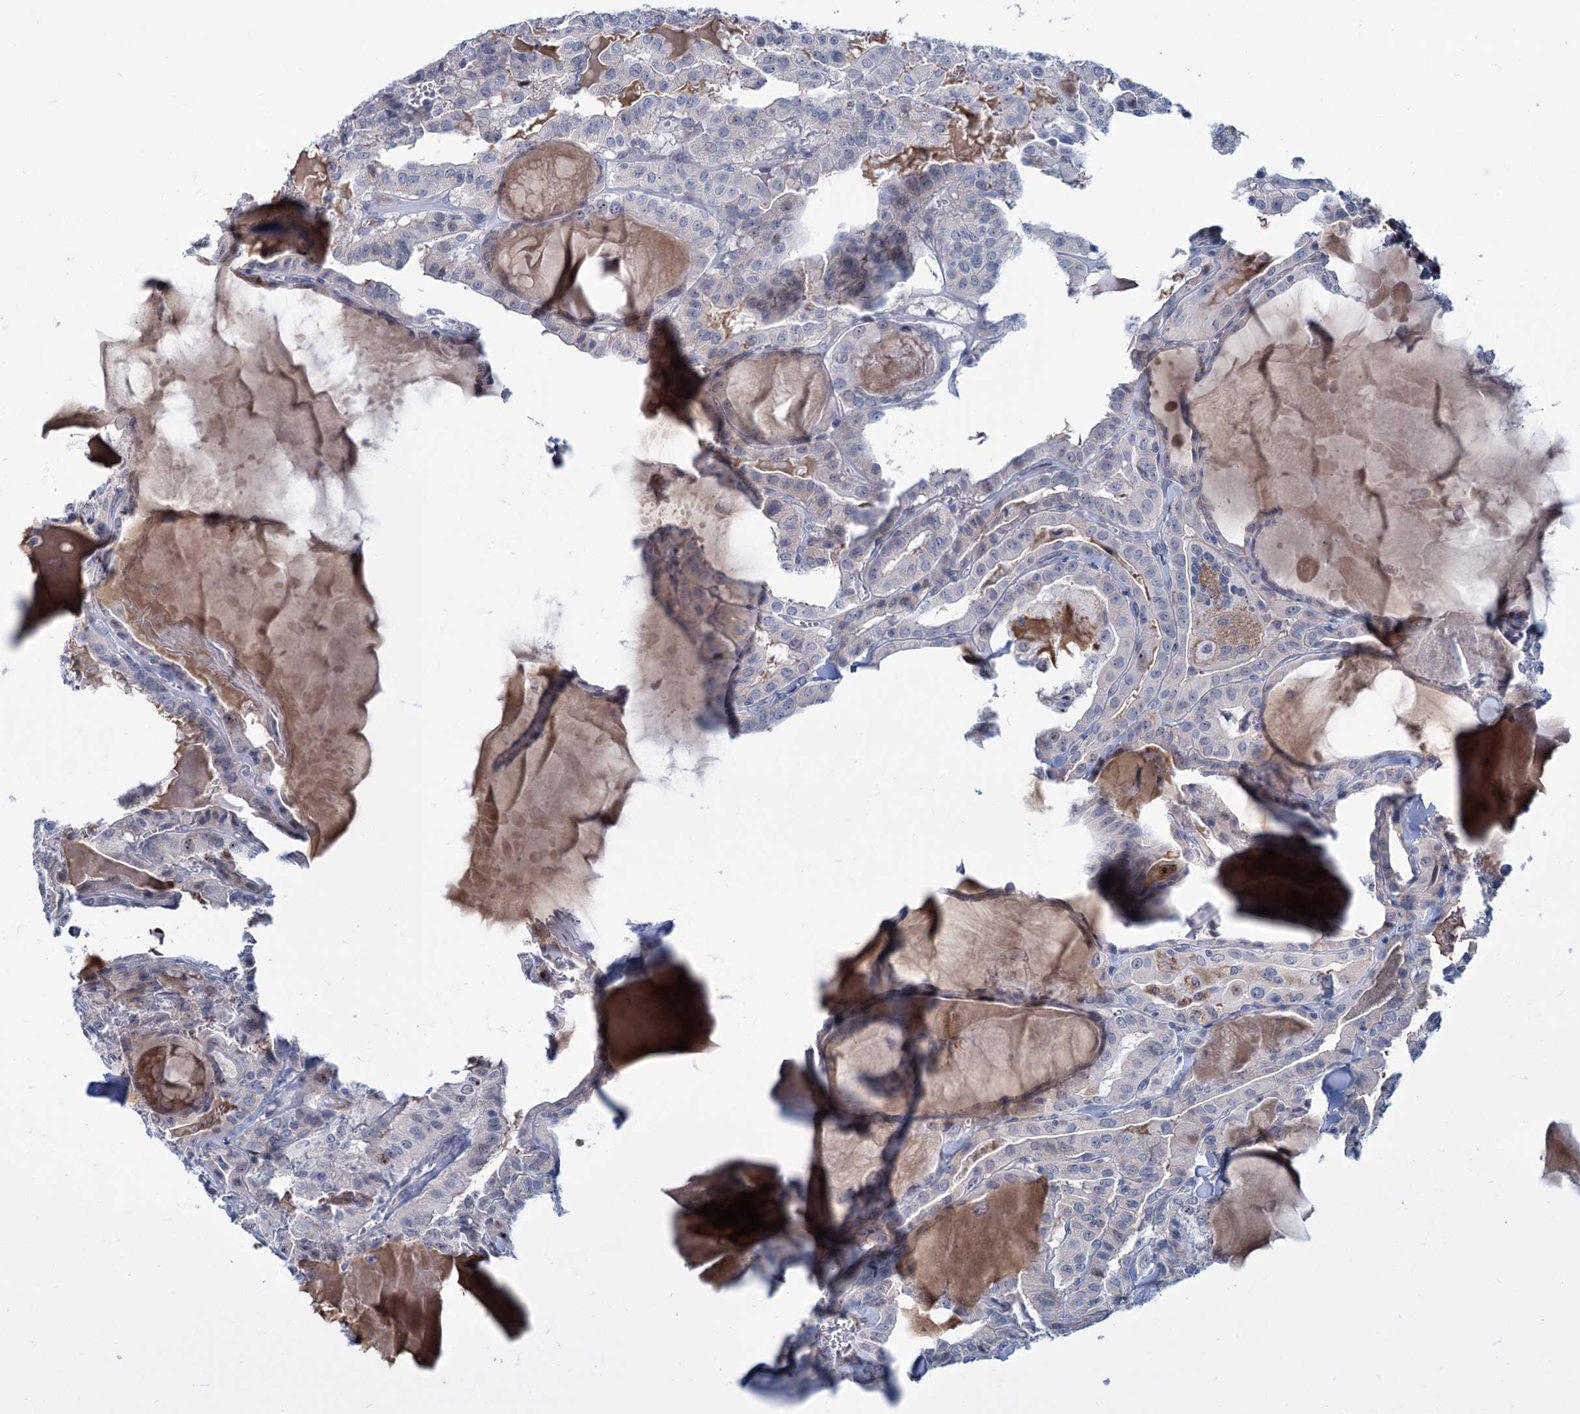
{"staining": {"intensity": "moderate", "quantity": "<25%", "location": "cytoplasmic/membranous"}, "tissue": "thyroid cancer", "cell_type": "Tumor cells", "image_type": "cancer", "snomed": [{"axis": "morphology", "description": "Papillary adenocarcinoma, NOS"}, {"axis": "topography", "description": "Thyroid gland"}], "caption": "Immunohistochemical staining of human thyroid cancer (papillary adenocarcinoma) demonstrates low levels of moderate cytoplasmic/membranous expression in approximately <25% of tumor cells.", "gene": "LPIN1", "patient": {"sex": "male", "age": 52}}